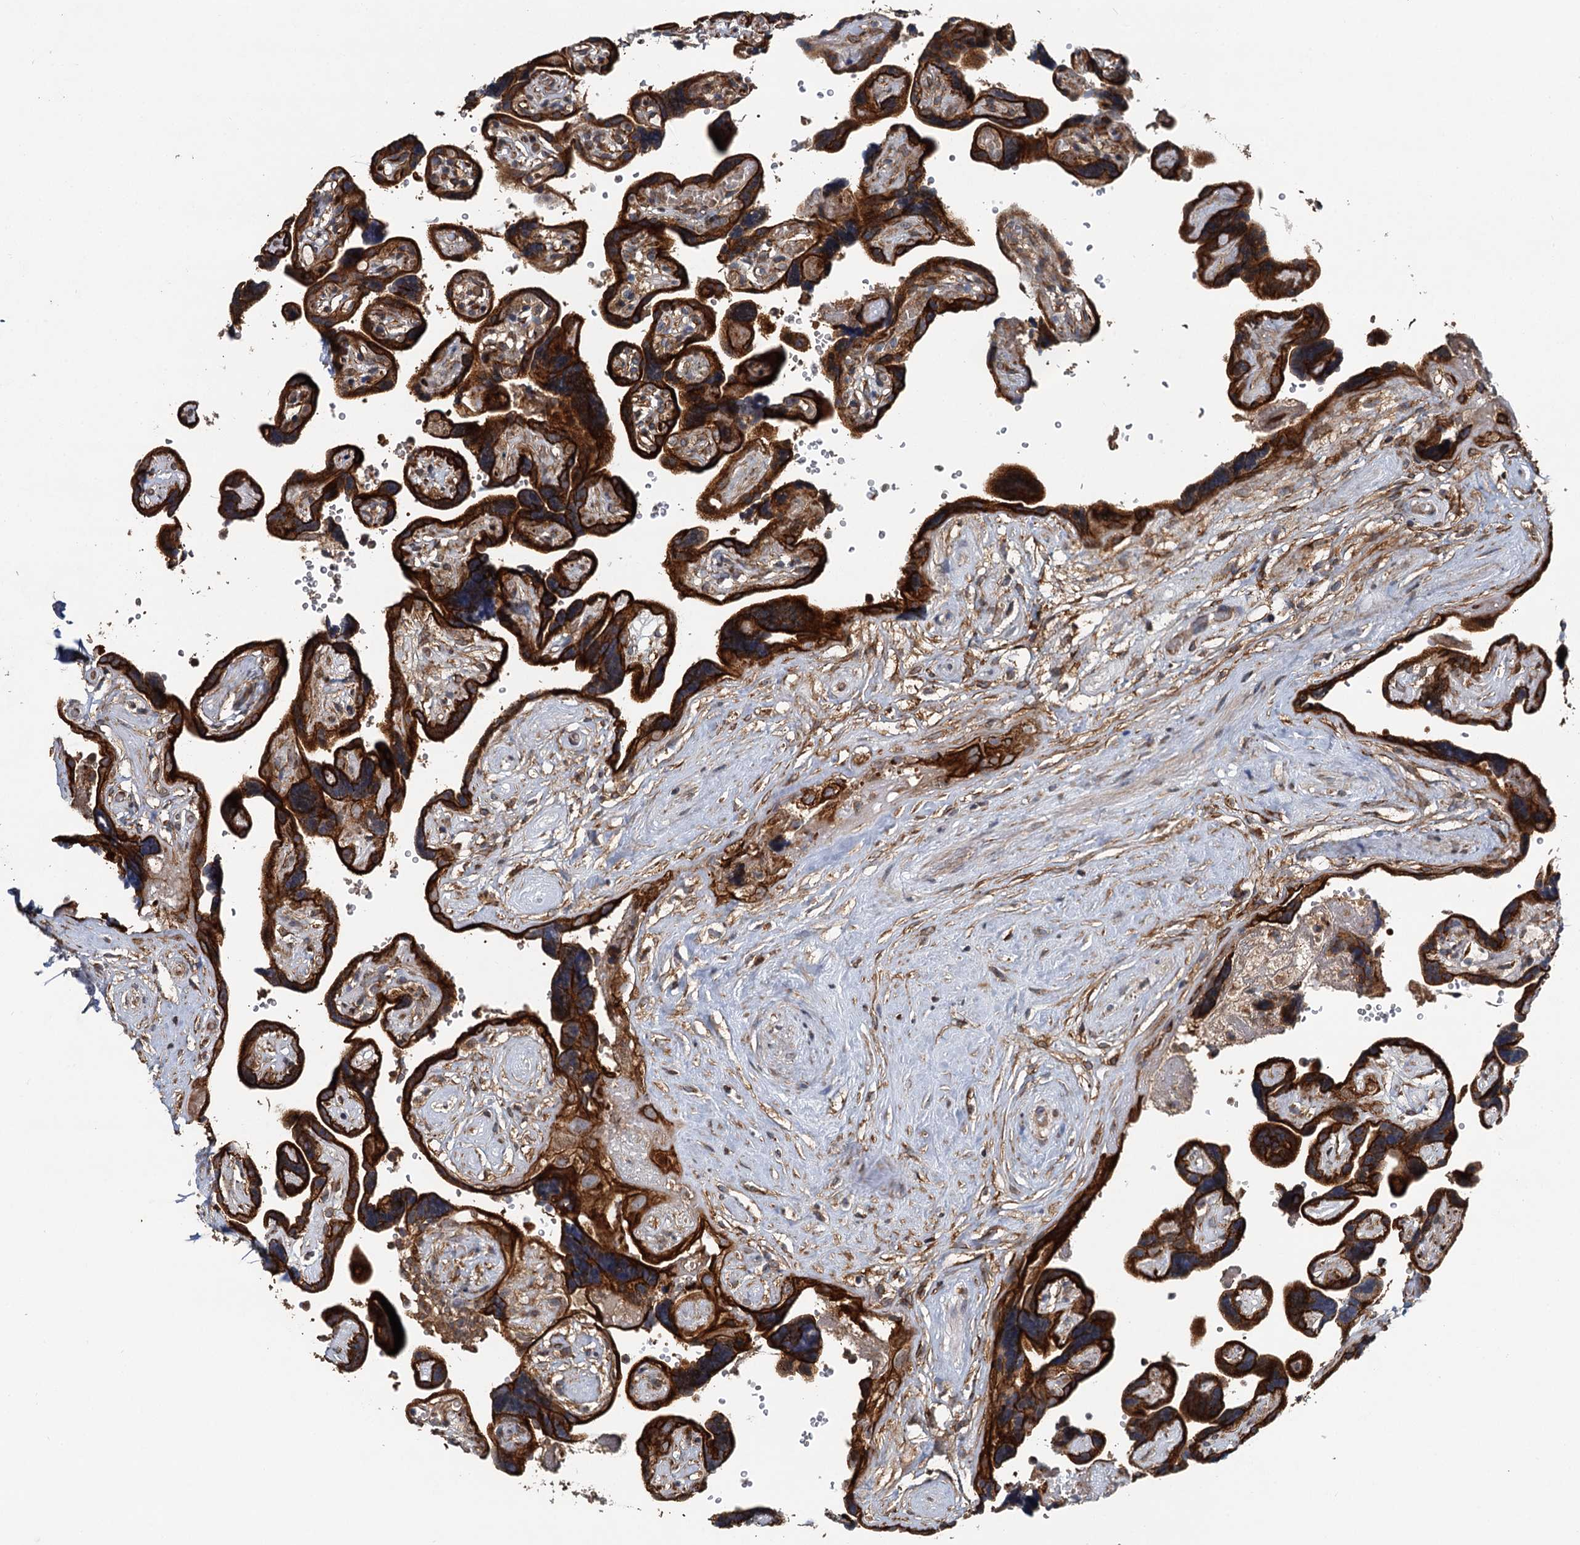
{"staining": {"intensity": "strong", "quantity": ">75%", "location": "cytoplasmic/membranous"}, "tissue": "placenta", "cell_type": "Decidual cells", "image_type": "normal", "snomed": [{"axis": "morphology", "description": "Normal tissue, NOS"}, {"axis": "topography", "description": "Placenta"}], "caption": "Immunohistochemical staining of unremarkable human placenta demonstrates high levels of strong cytoplasmic/membranous positivity in about >75% of decidual cells. The staining is performed using DAB brown chromogen to label protein expression. The nuclei are counter-stained blue using hematoxylin.", "gene": "LRRK2", "patient": {"sex": "female", "age": 30}}